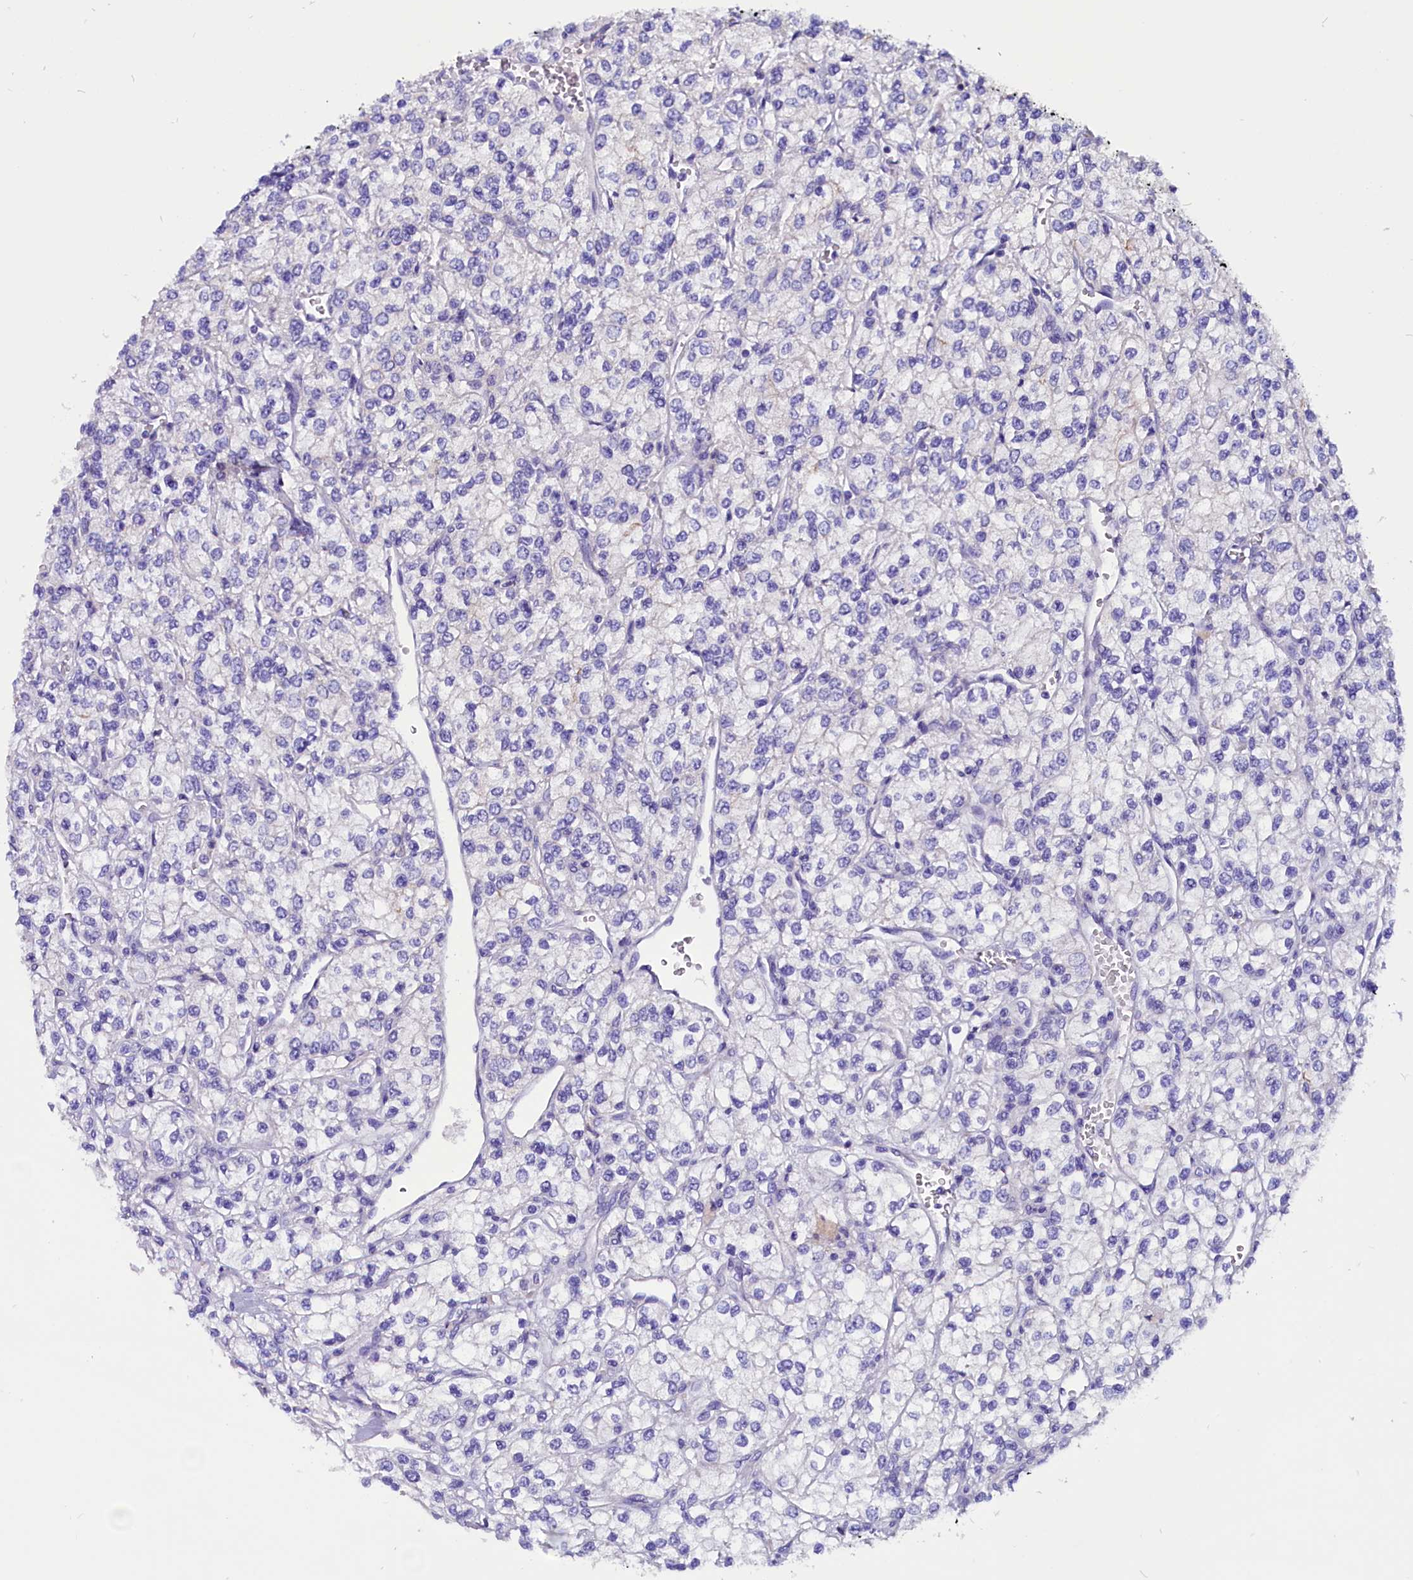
{"staining": {"intensity": "negative", "quantity": "none", "location": "none"}, "tissue": "renal cancer", "cell_type": "Tumor cells", "image_type": "cancer", "snomed": [{"axis": "morphology", "description": "Adenocarcinoma, NOS"}, {"axis": "topography", "description": "Kidney"}], "caption": "Human renal adenocarcinoma stained for a protein using immunohistochemistry (IHC) exhibits no positivity in tumor cells.", "gene": "CCBE1", "patient": {"sex": "male", "age": 80}}